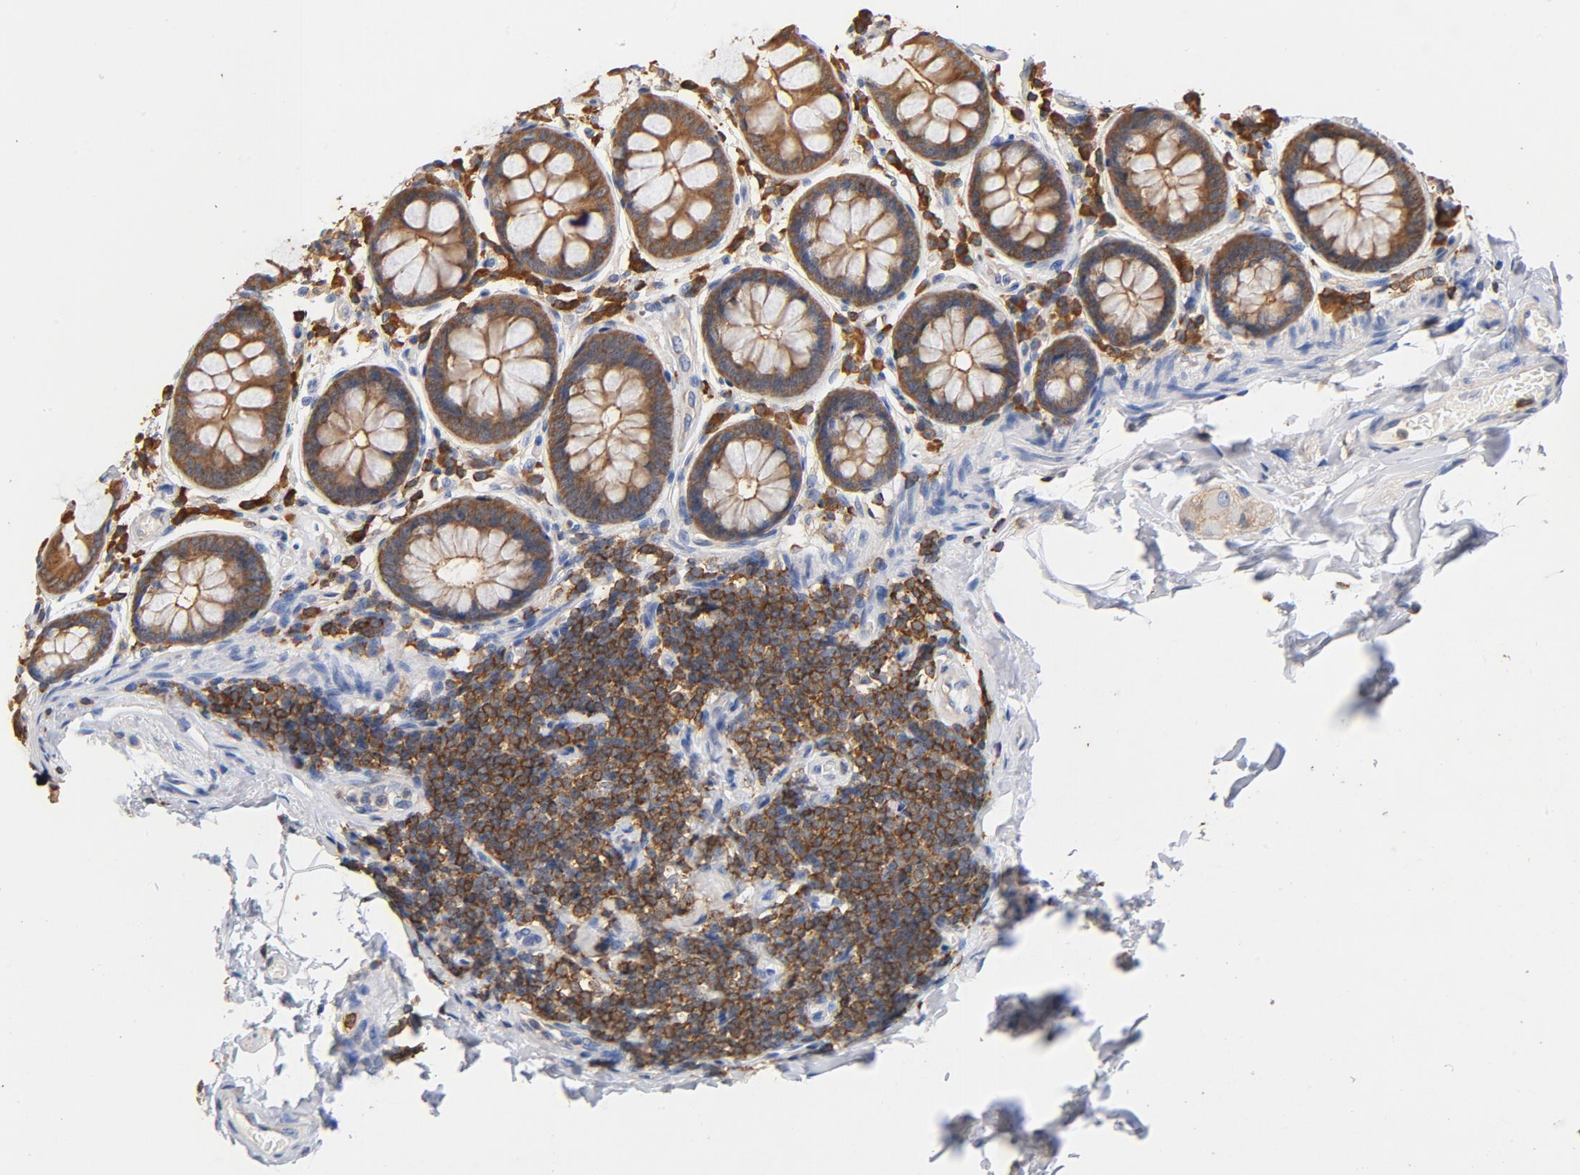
{"staining": {"intensity": "negative", "quantity": "none", "location": "none"}, "tissue": "colon", "cell_type": "Endothelial cells", "image_type": "normal", "snomed": [{"axis": "morphology", "description": "Normal tissue, NOS"}, {"axis": "topography", "description": "Colon"}], "caption": "DAB (3,3'-diaminobenzidine) immunohistochemical staining of unremarkable colon exhibits no significant staining in endothelial cells.", "gene": "EZR", "patient": {"sex": "female", "age": 61}}